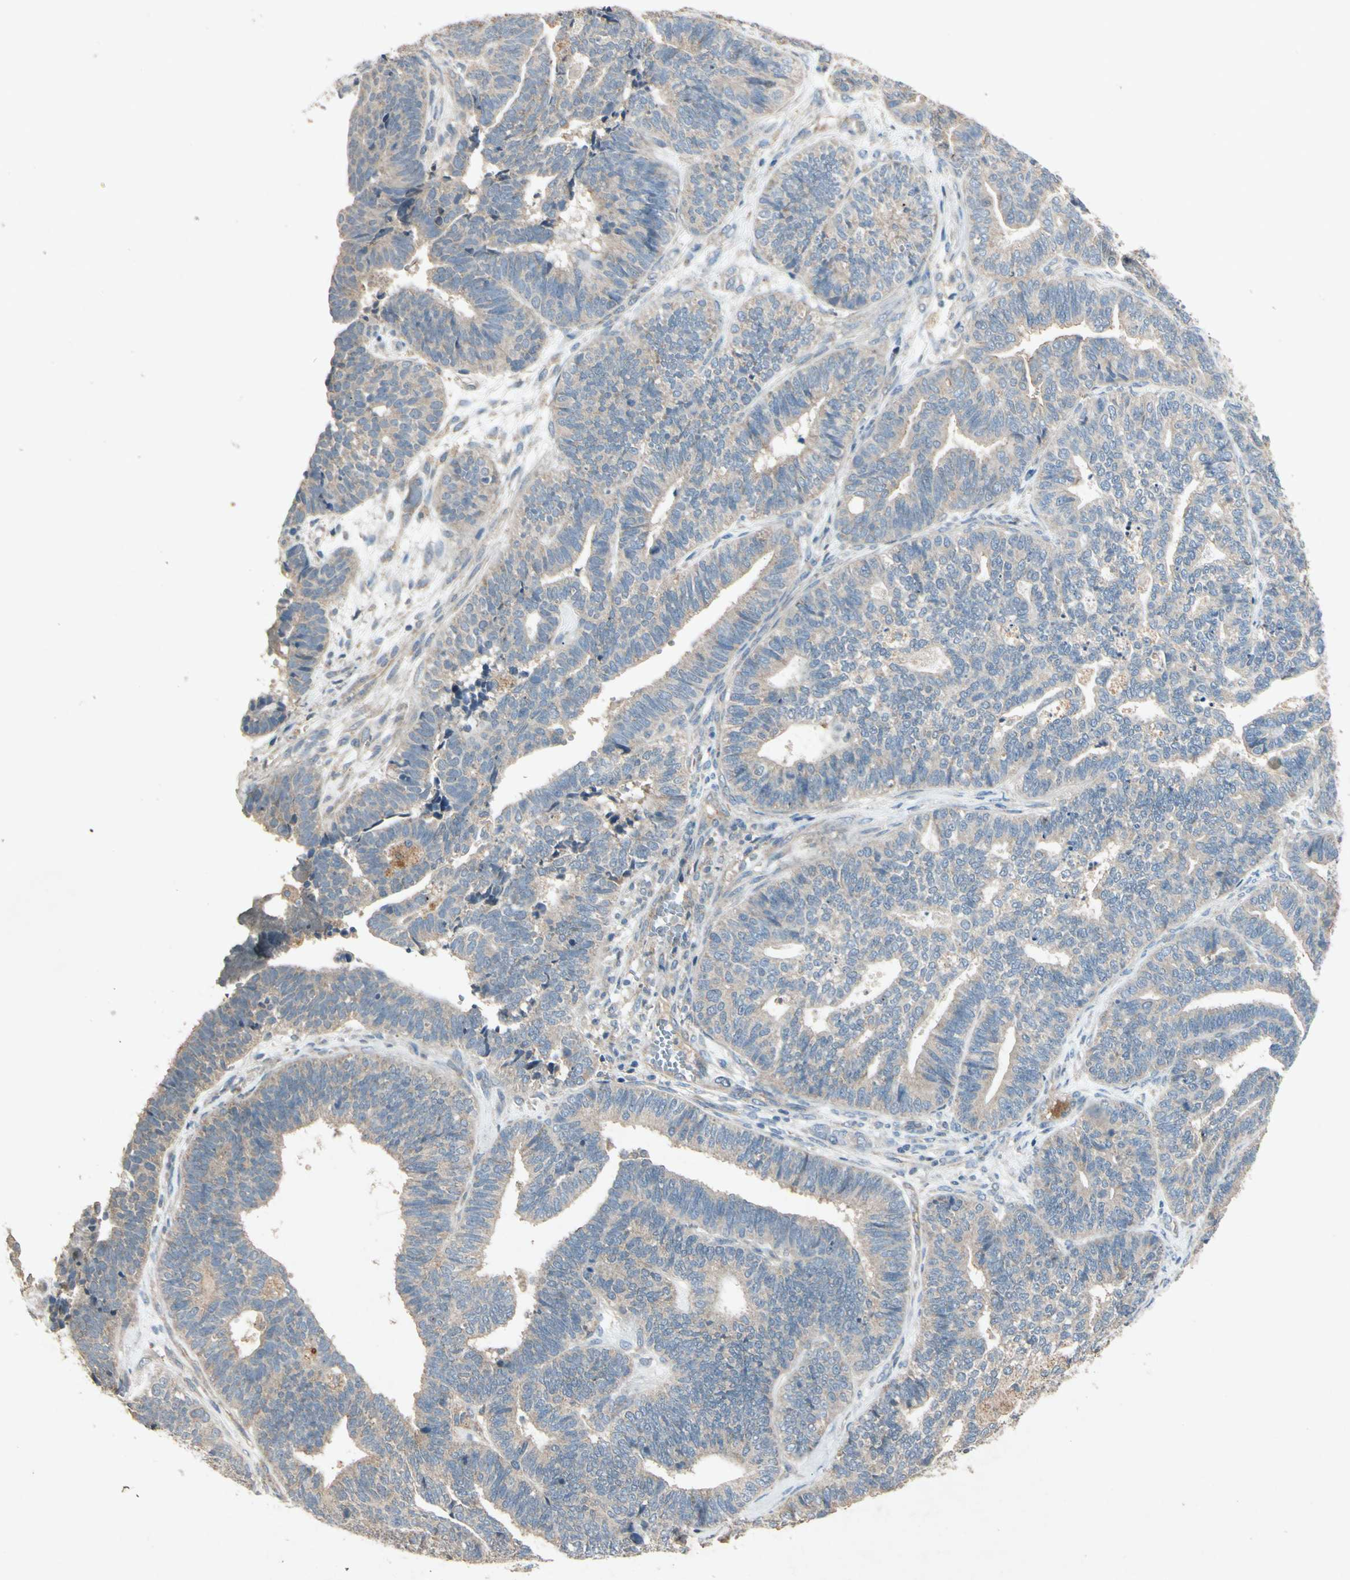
{"staining": {"intensity": "weak", "quantity": "25%-75%", "location": "cytoplasmic/membranous"}, "tissue": "endometrial cancer", "cell_type": "Tumor cells", "image_type": "cancer", "snomed": [{"axis": "morphology", "description": "Adenocarcinoma, NOS"}, {"axis": "topography", "description": "Endometrium"}], "caption": "Weak cytoplasmic/membranous expression for a protein is seen in about 25%-75% of tumor cells of endometrial cancer (adenocarcinoma) using immunohistochemistry (IHC).", "gene": "GPLD1", "patient": {"sex": "female", "age": 70}}